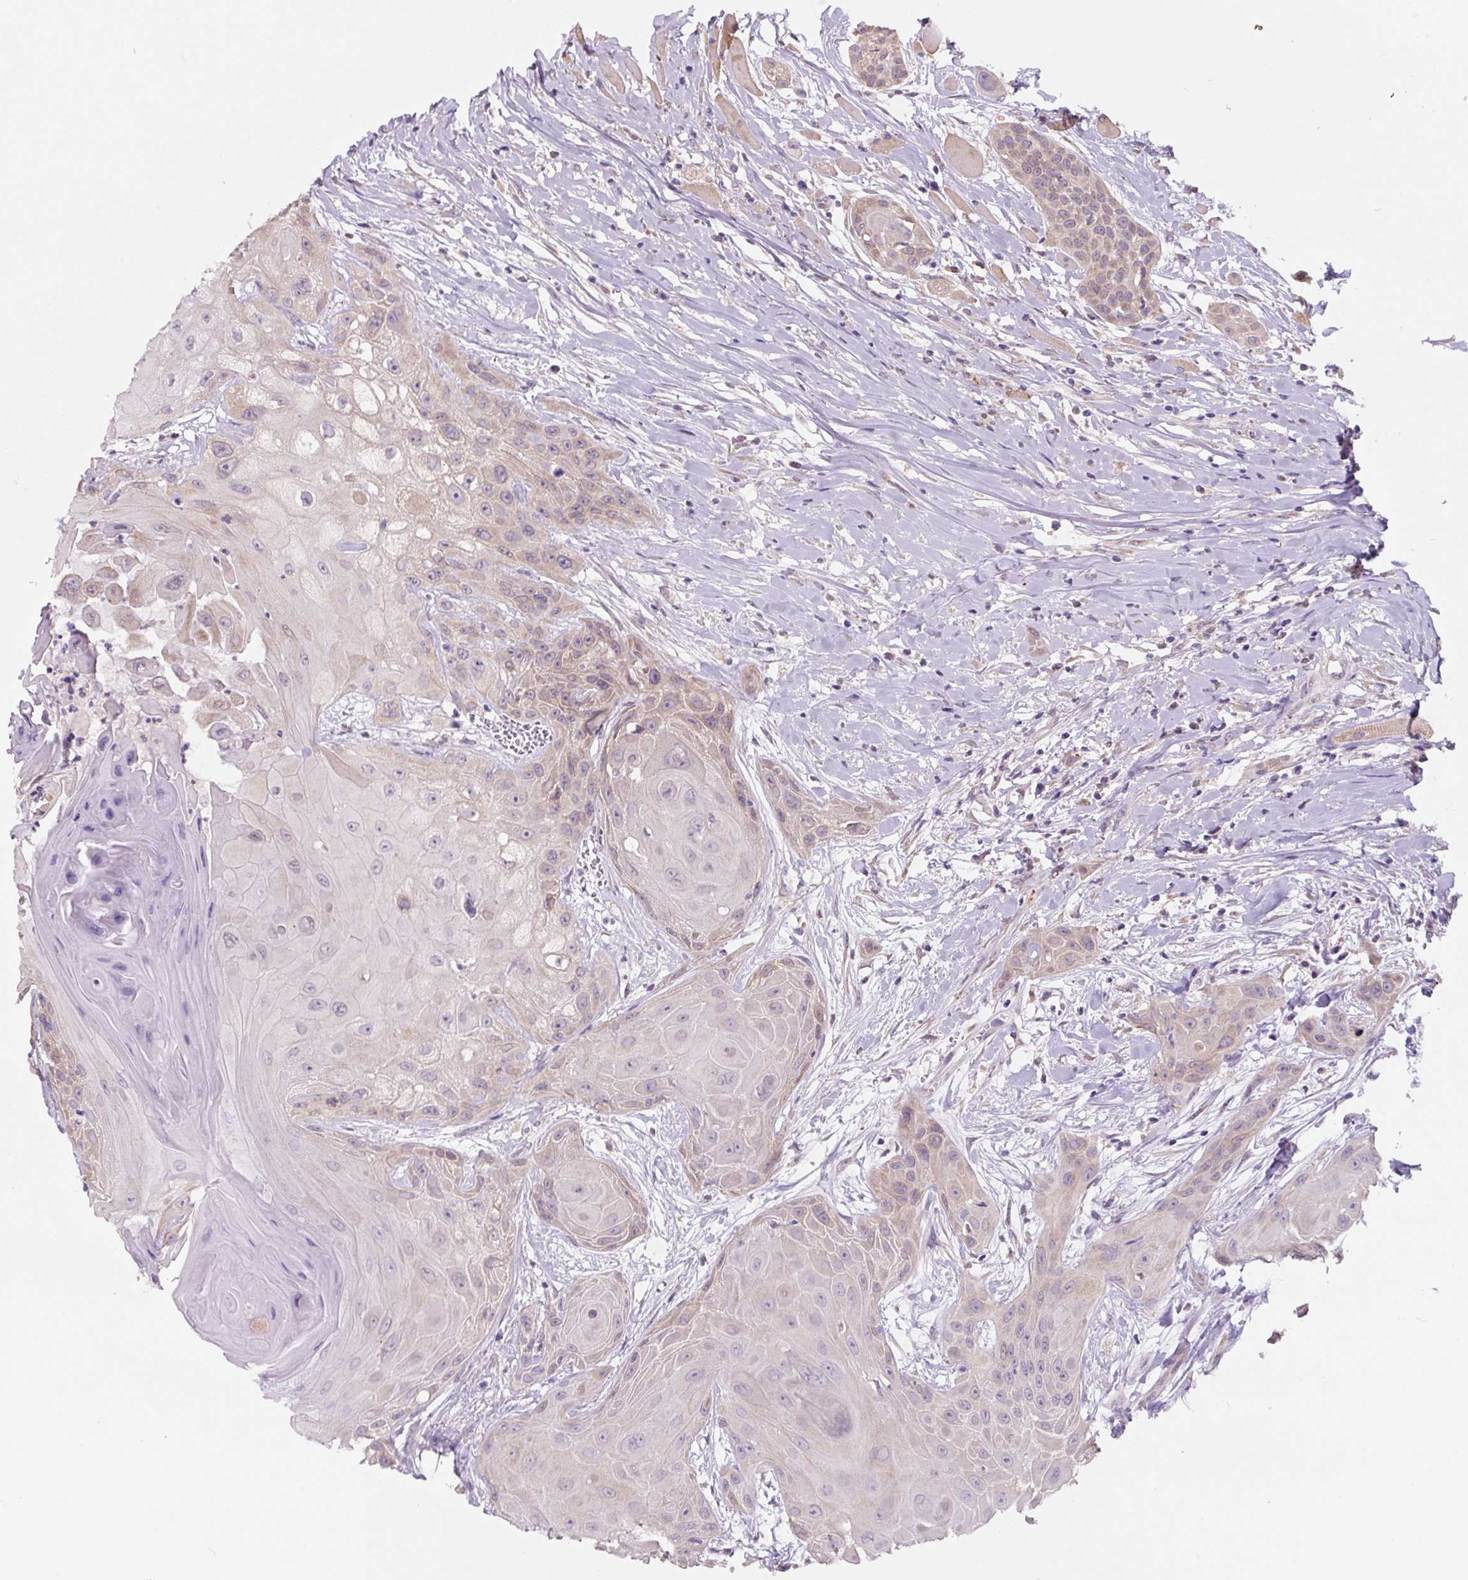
{"staining": {"intensity": "weak", "quantity": "<25%", "location": "cytoplasmic/membranous"}, "tissue": "head and neck cancer", "cell_type": "Tumor cells", "image_type": "cancer", "snomed": [{"axis": "morphology", "description": "Squamous cell carcinoma, NOS"}, {"axis": "topography", "description": "Head-Neck"}], "caption": "Tumor cells are negative for brown protein staining in head and neck squamous cell carcinoma.", "gene": "ASRGL1", "patient": {"sex": "female", "age": 73}}